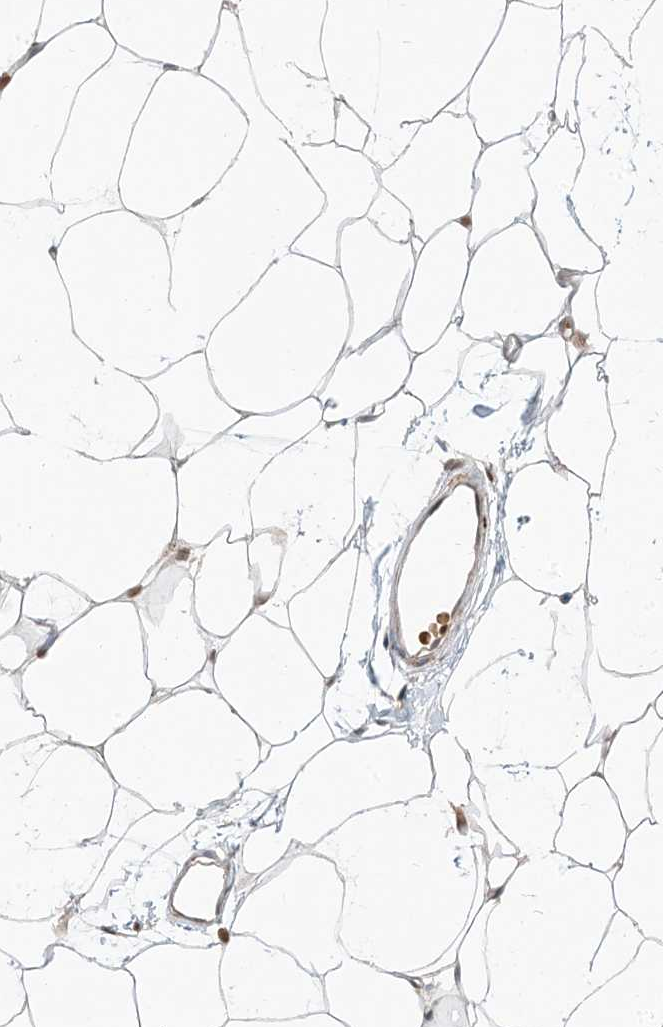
{"staining": {"intensity": "negative", "quantity": "none", "location": "none"}, "tissue": "adipose tissue", "cell_type": "Adipocytes", "image_type": "normal", "snomed": [{"axis": "morphology", "description": "Normal tissue, NOS"}, {"axis": "topography", "description": "Breast"}], "caption": "The histopathology image reveals no staining of adipocytes in normal adipose tissue. (Brightfield microscopy of DAB immunohistochemistry at high magnification).", "gene": "RIN1", "patient": {"sex": "female", "age": 23}}